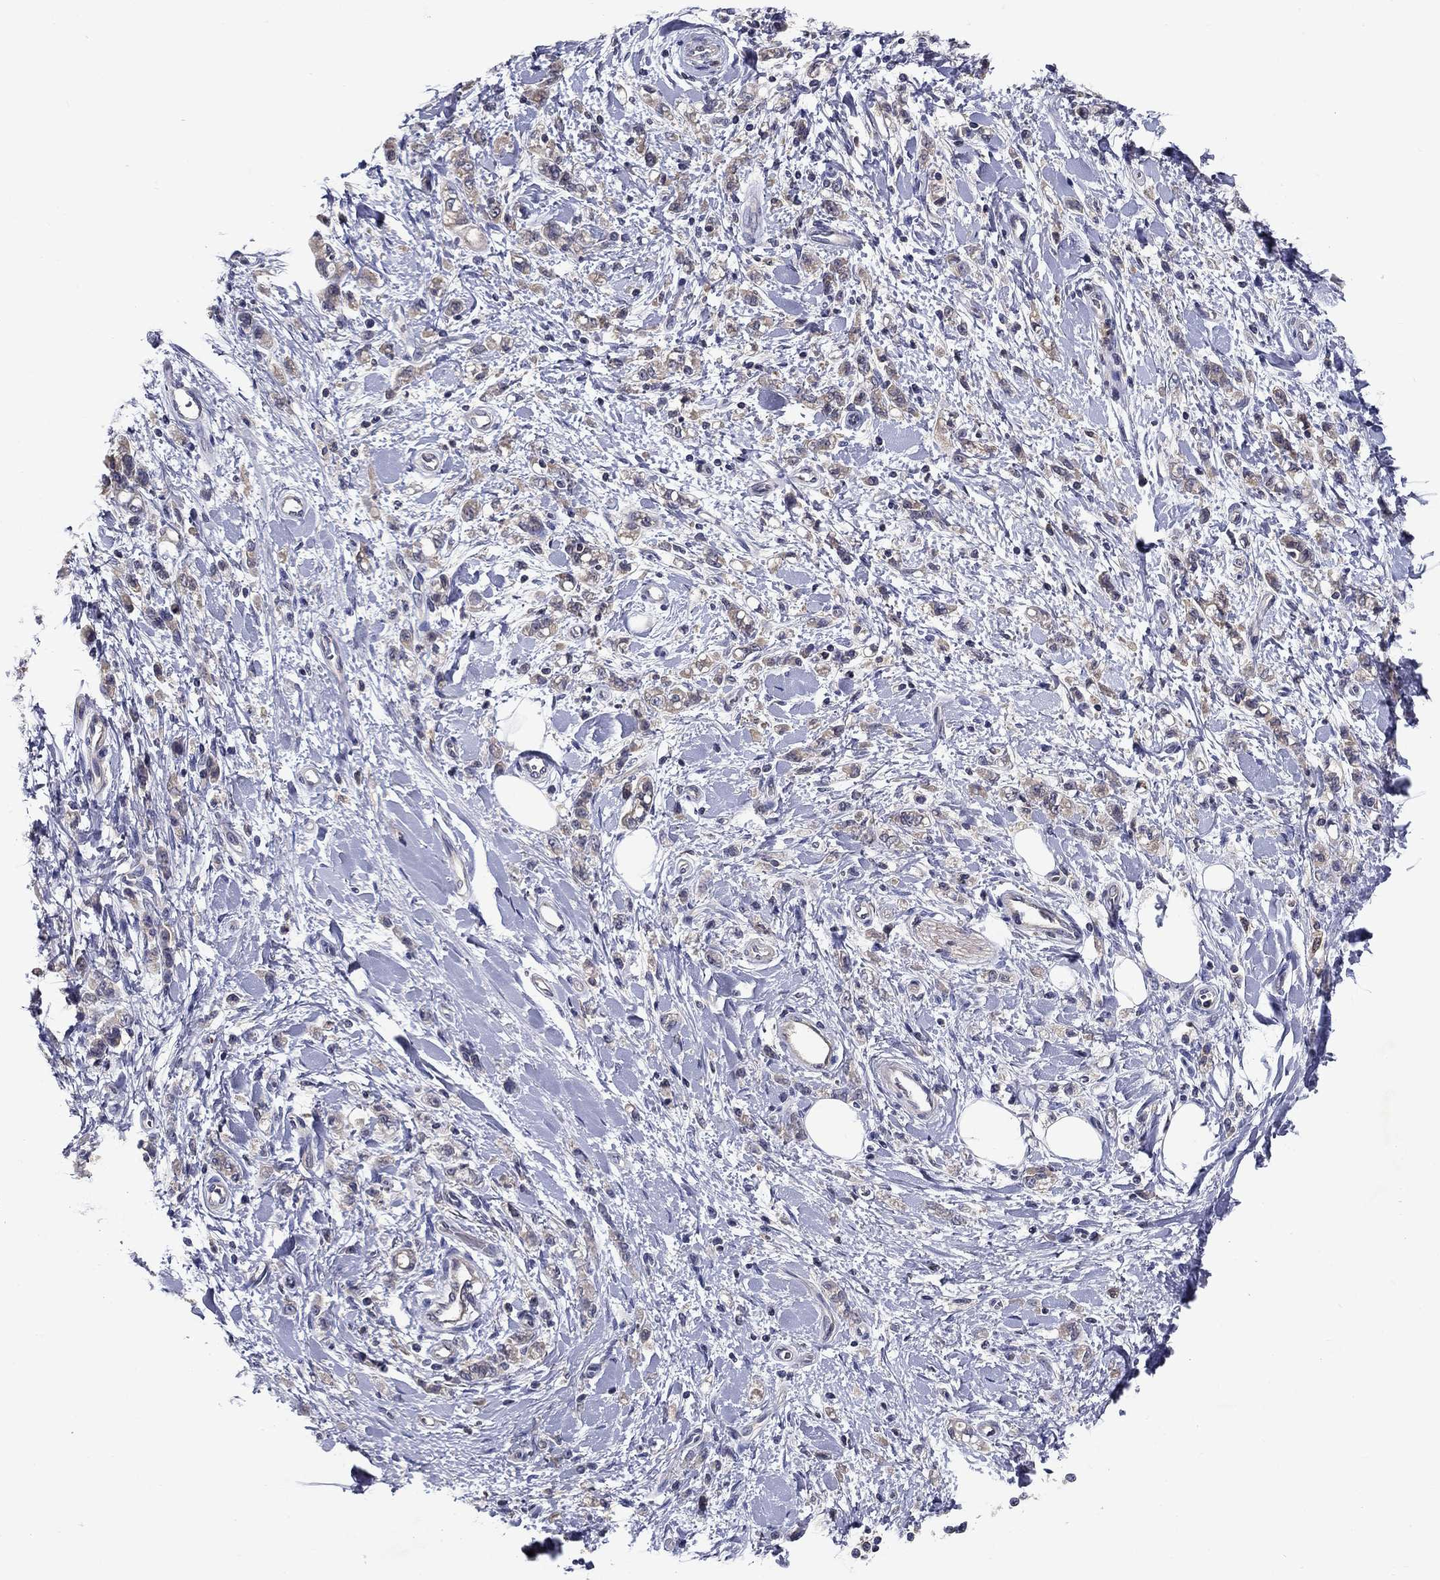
{"staining": {"intensity": "weak", "quantity": "<25%", "location": "cytoplasmic/membranous"}, "tissue": "stomach cancer", "cell_type": "Tumor cells", "image_type": "cancer", "snomed": [{"axis": "morphology", "description": "Adenocarcinoma, NOS"}, {"axis": "topography", "description": "Stomach"}], "caption": "IHC of stomach cancer (adenocarcinoma) displays no staining in tumor cells.", "gene": "GLTP", "patient": {"sex": "male", "age": 77}}